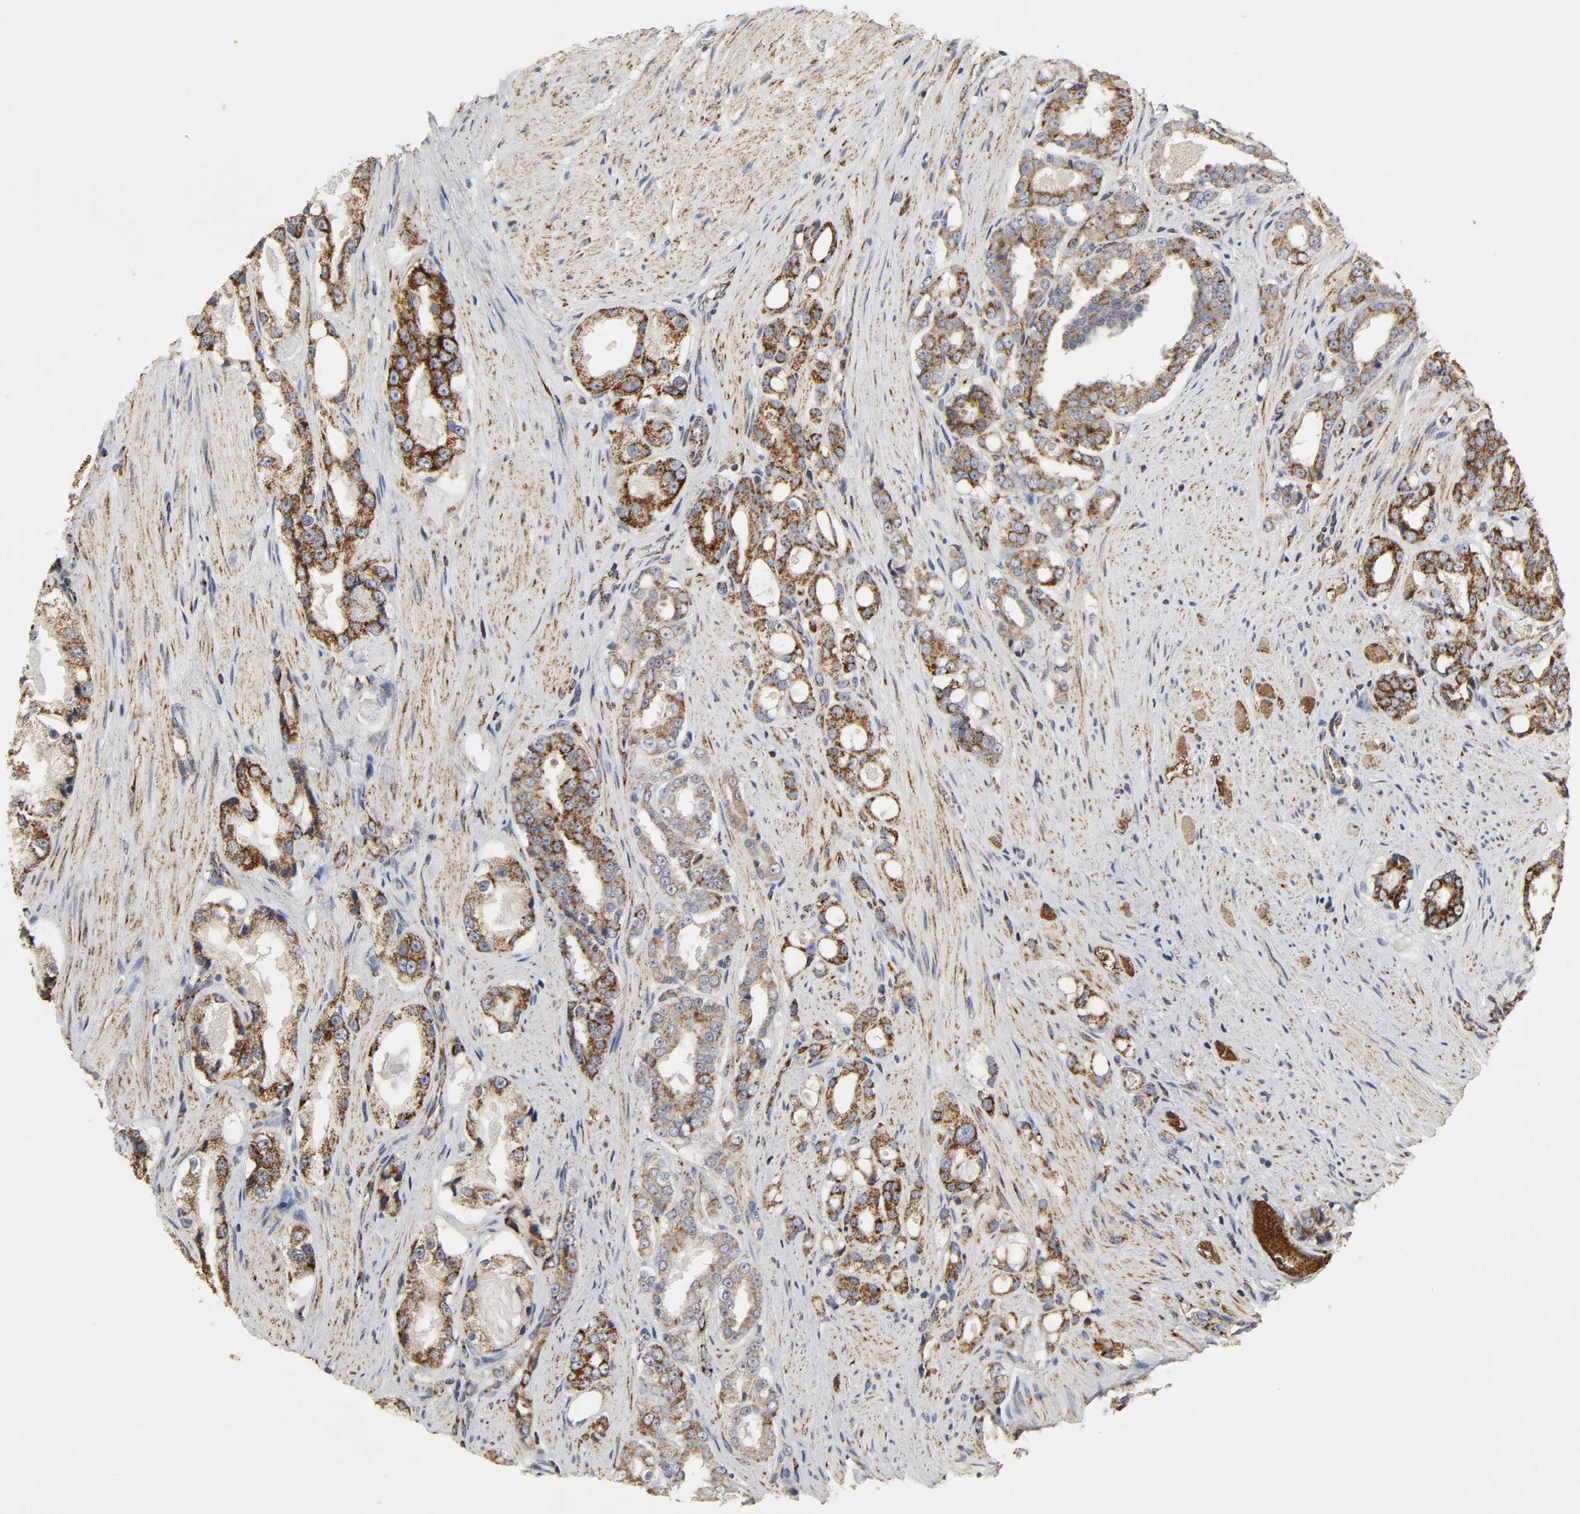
{"staining": {"intensity": "strong", "quantity": ">75%", "location": "cytoplasmic/membranous"}, "tissue": "prostate cancer", "cell_type": "Tumor cells", "image_type": "cancer", "snomed": [{"axis": "morphology", "description": "Adenocarcinoma, Medium grade"}, {"axis": "topography", "description": "Prostate"}], "caption": "This is an image of immunohistochemistry staining of prostate cancer, which shows strong staining in the cytoplasmic/membranous of tumor cells.", "gene": "COX6B1", "patient": {"sex": "male", "age": 60}}